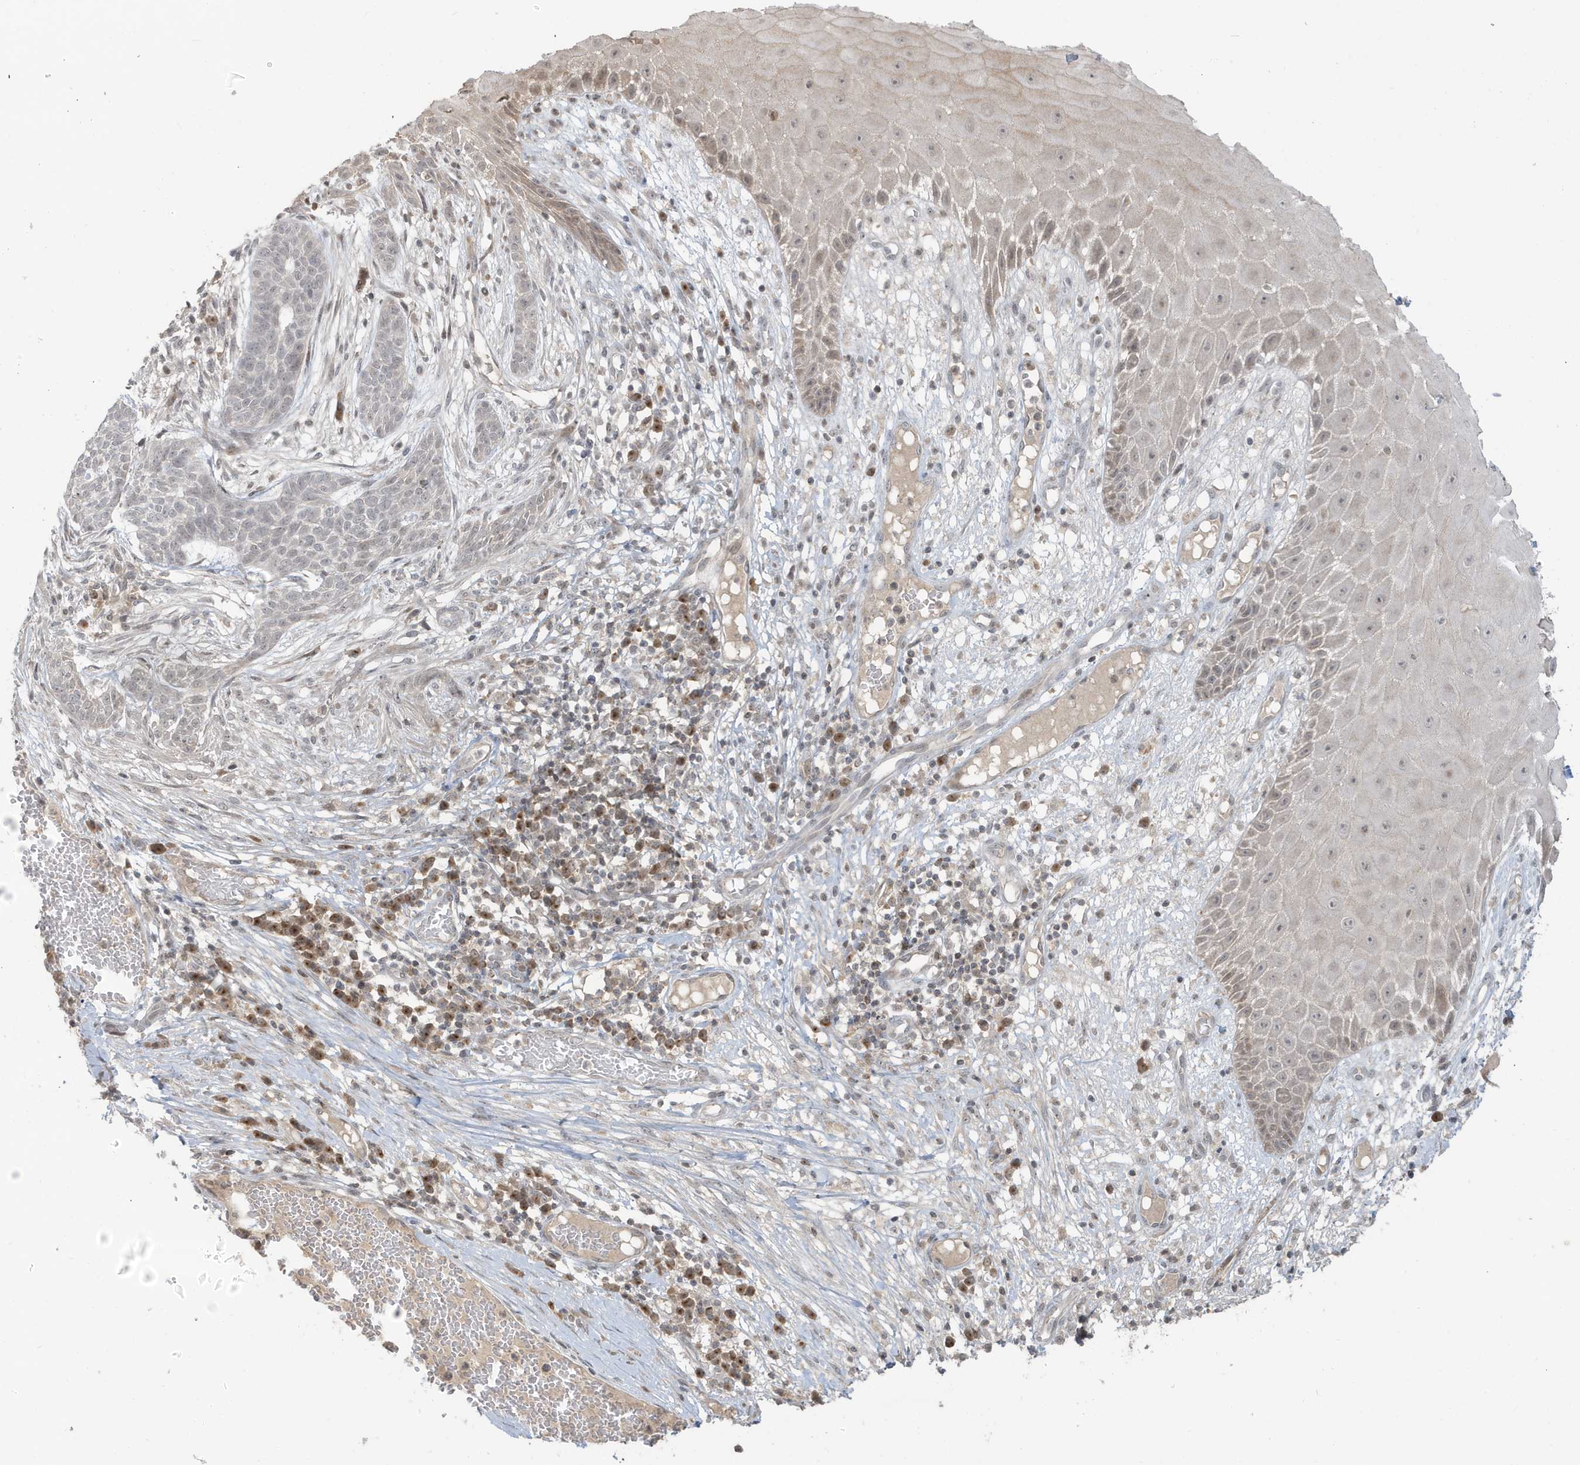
{"staining": {"intensity": "negative", "quantity": "none", "location": "none"}, "tissue": "skin cancer", "cell_type": "Tumor cells", "image_type": "cancer", "snomed": [{"axis": "morphology", "description": "Normal tissue, NOS"}, {"axis": "morphology", "description": "Basal cell carcinoma"}, {"axis": "topography", "description": "Skin"}], "caption": "The IHC photomicrograph has no significant expression in tumor cells of skin cancer (basal cell carcinoma) tissue.", "gene": "PRRT3", "patient": {"sex": "male", "age": 64}}